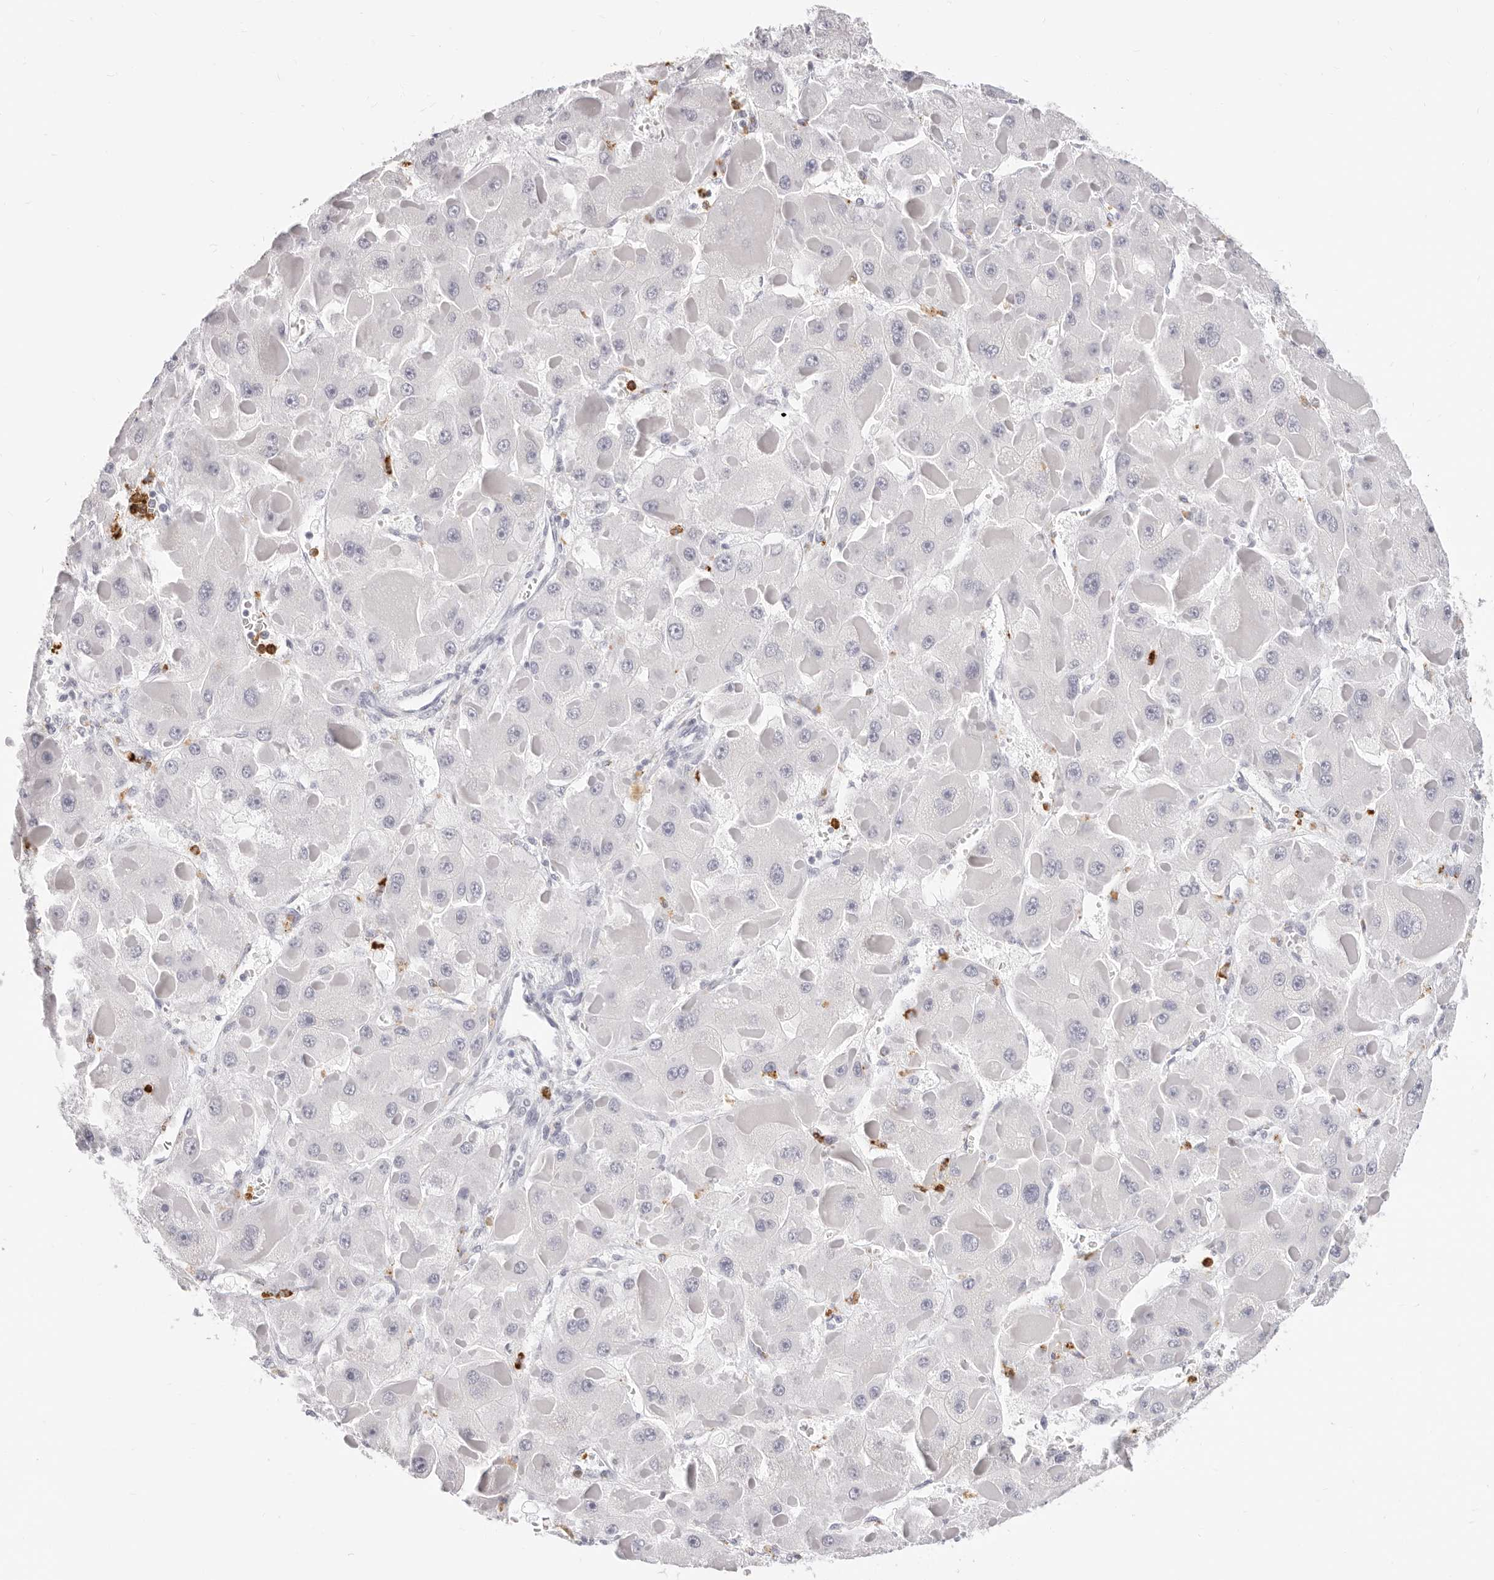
{"staining": {"intensity": "negative", "quantity": "none", "location": "none"}, "tissue": "liver cancer", "cell_type": "Tumor cells", "image_type": "cancer", "snomed": [{"axis": "morphology", "description": "Carcinoma, Hepatocellular, NOS"}, {"axis": "topography", "description": "Liver"}], "caption": "Tumor cells show no significant staining in liver cancer (hepatocellular carcinoma). (DAB IHC visualized using brightfield microscopy, high magnification).", "gene": "CAMP", "patient": {"sex": "female", "age": 73}}